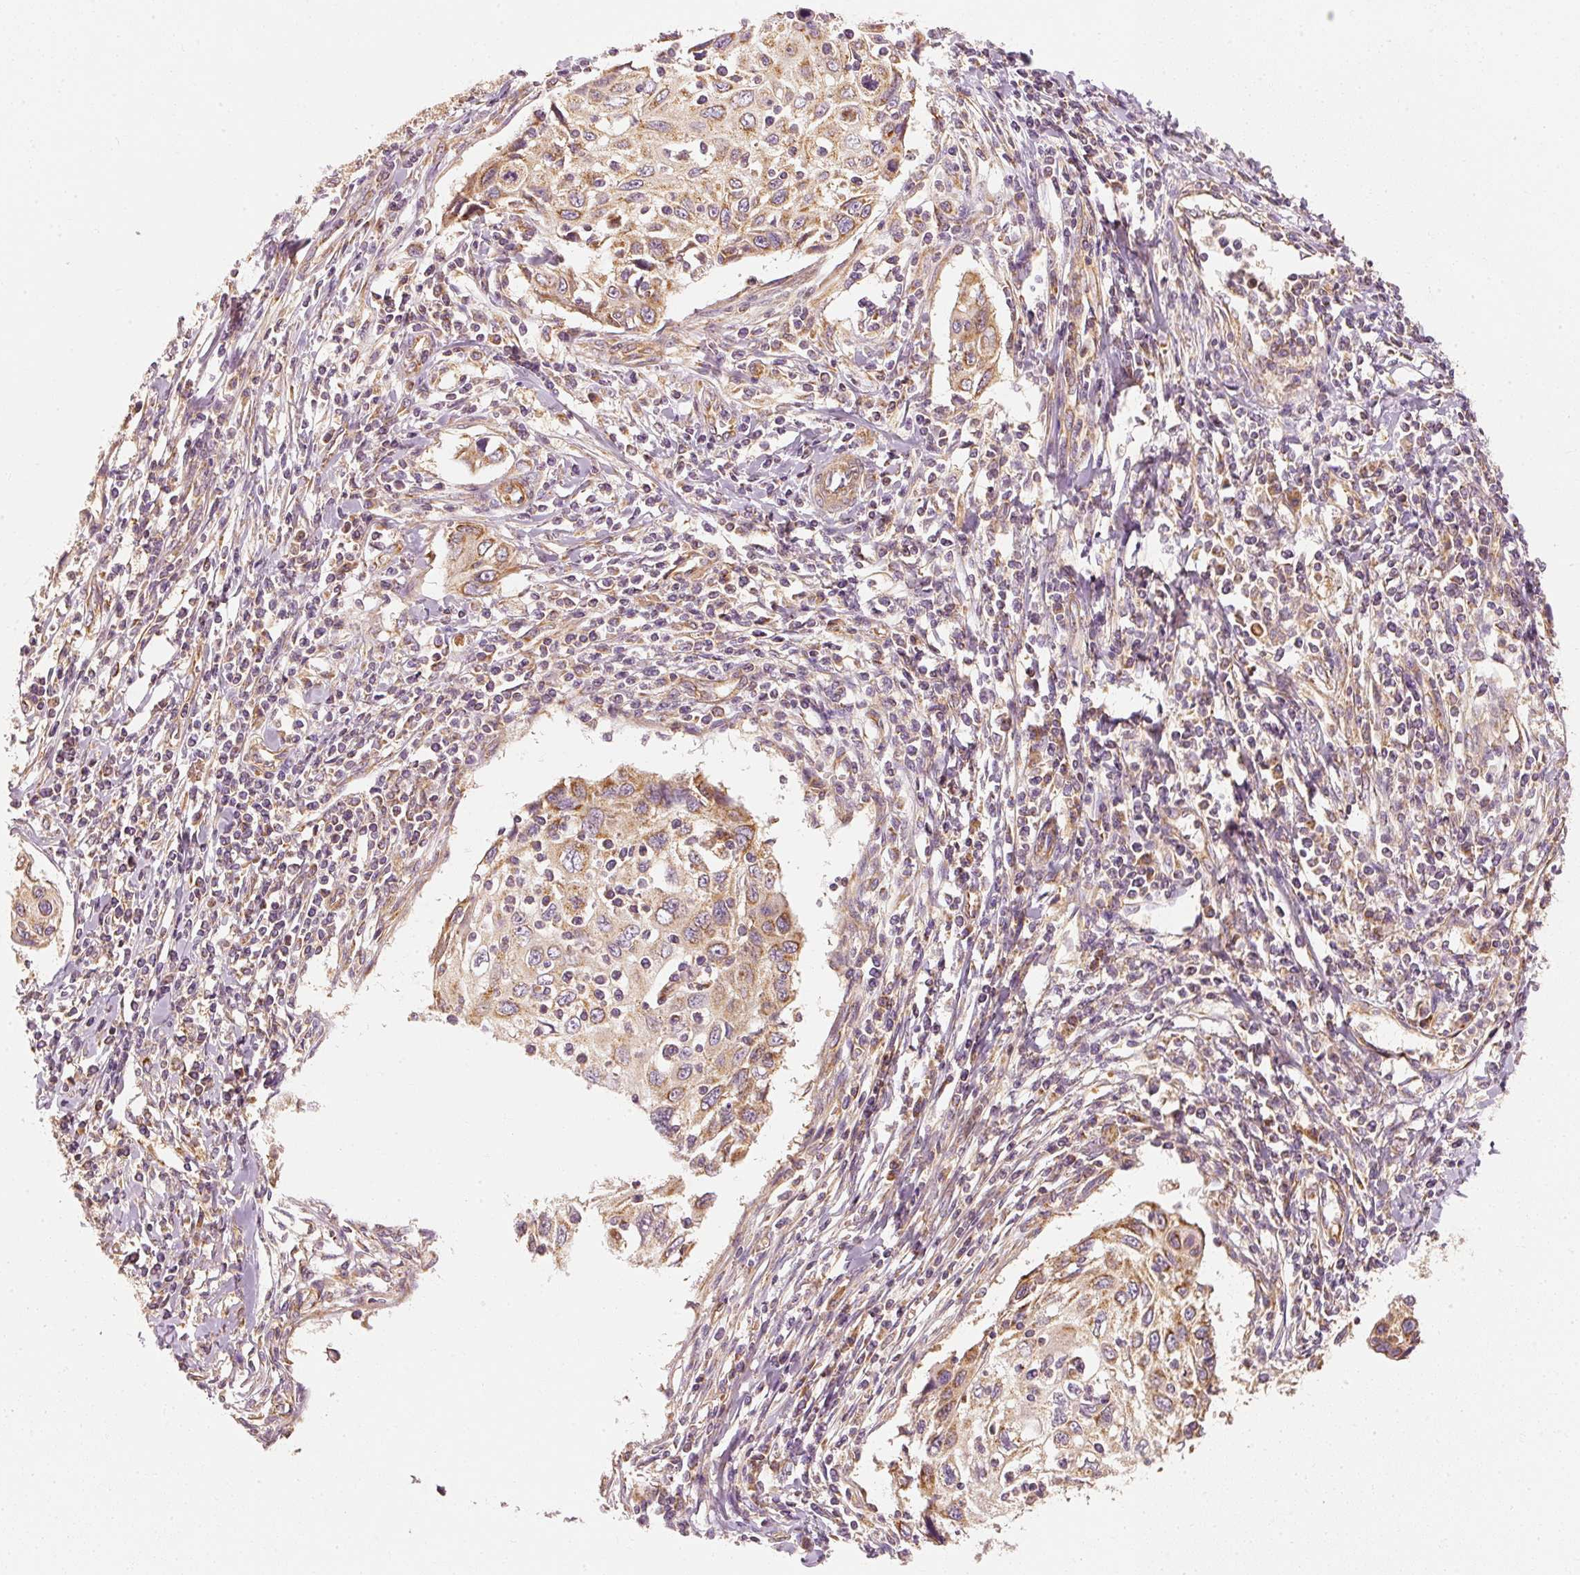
{"staining": {"intensity": "moderate", "quantity": ">75%", "location": "cytoplasmic/membranous"}, "tissue": "cervical cancer", "cell_type": "Tumor cells", "image_type": "cancer", "snomed": [{"axis": "morphology", "description": "Squamous cell carcinoma, NOS"}, {"axis": "topography", "description": "Cervix"}], "caption": "Approximately >75% of tumor cells in human cervical cancer show moderate cytoplasmic/membranous protein expression as visualized by brown immunohistochemical staining.", "gene": "TOMM40", "patient": {"sex": "female", "age": 70}}